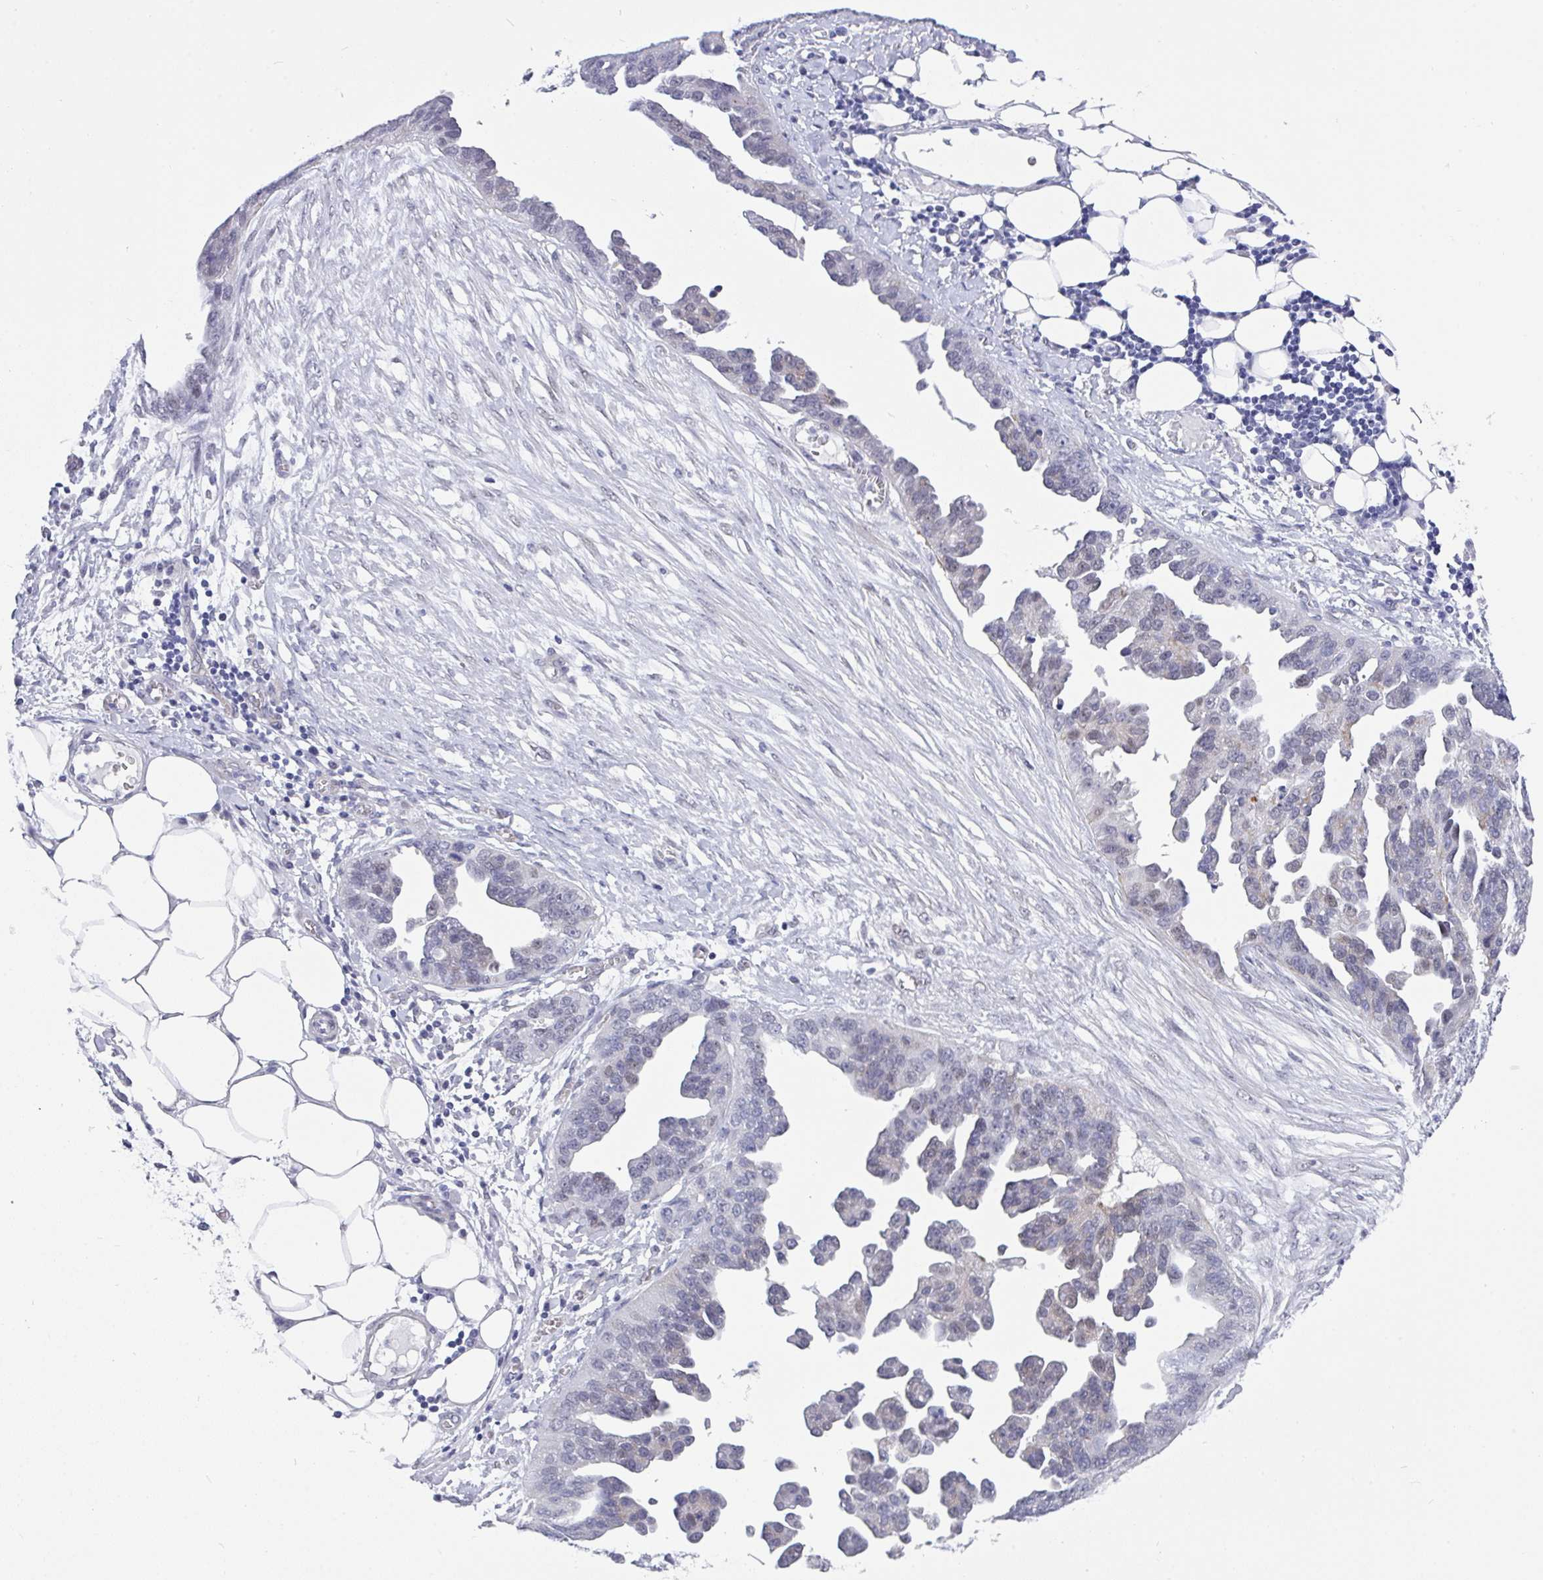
{"staining": {"intensity": "negative", "quantity": "none", "location": "none"}, "tissue": "ovarian cancer", "cell_type": "Tumor cells", "image_type": "cancer", "snomed": [{"axis": "morphology", "description": "Cystadenocarcinoma, serous, NOS"}, {"axis": "topography", "description": "Ovary"}], "caption": "IHC image of neoplastic tissue: ovarian cancer (serous cystadenocarcinoma) stained with DAB reveals no significant protein staining in tumor cells.", "gene": "FBXL22", "patient": {"sex": "female", "age": 75}}